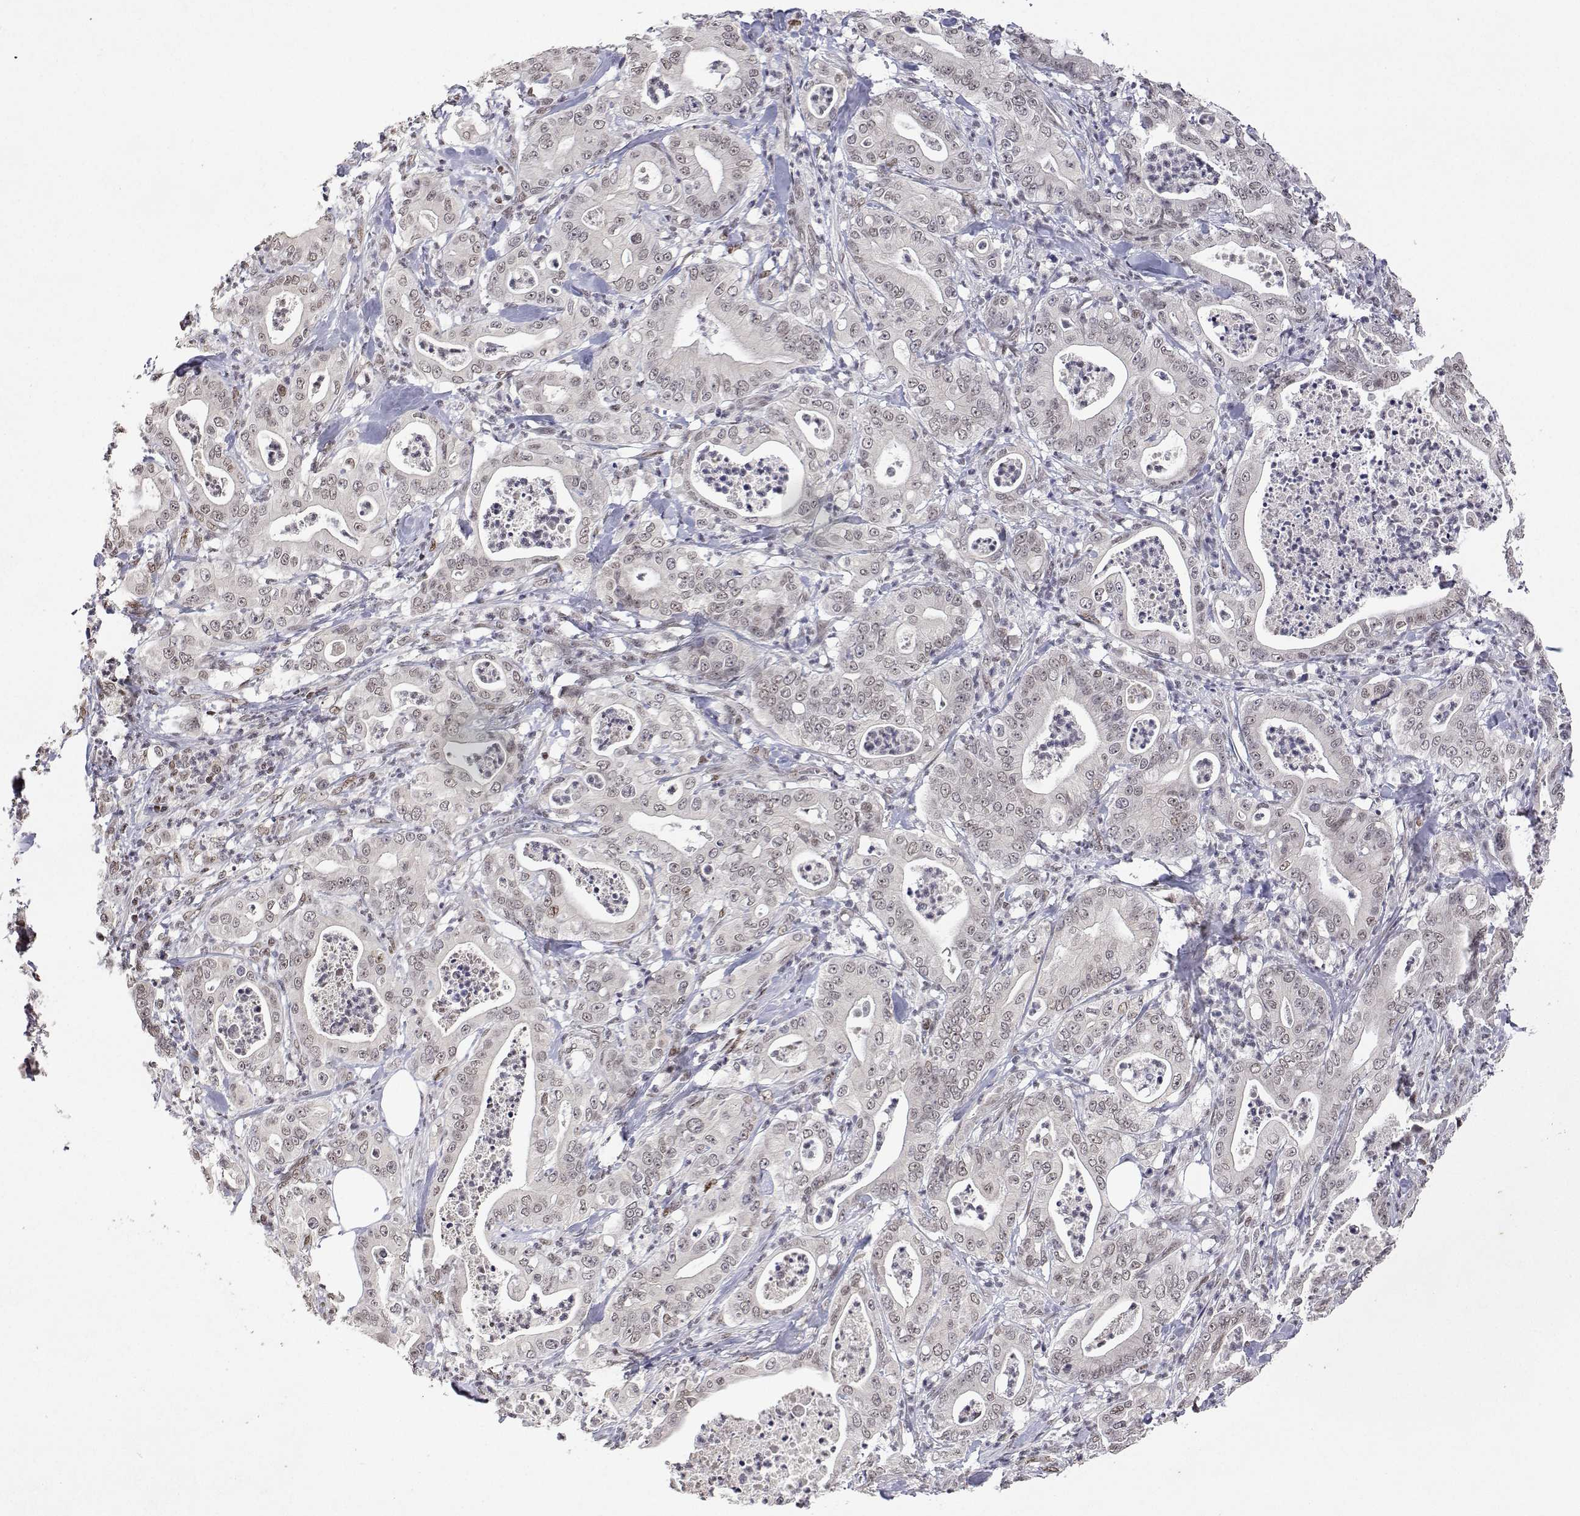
{"staining": {"intensity": "weak", "quantity": ">75%", "location": "nuclear"}, "tissue": "pancreatic cancer", "cell_type": "Tumor cells", "image_type": "cancer", "snomed": [{"axis": "morphology", "description": "Adenocarcinoma, NOS"}, {"axis": "topography", "description": "Pancreas"}], "caption": "Protein analysis of pancreatic cancer (adenocarcinoma) tissue reveals weak nuclear positivity in approximately >75% of tumor cells.", "gene": "XPC", "patient": {"sex": "male", "age": 71}}